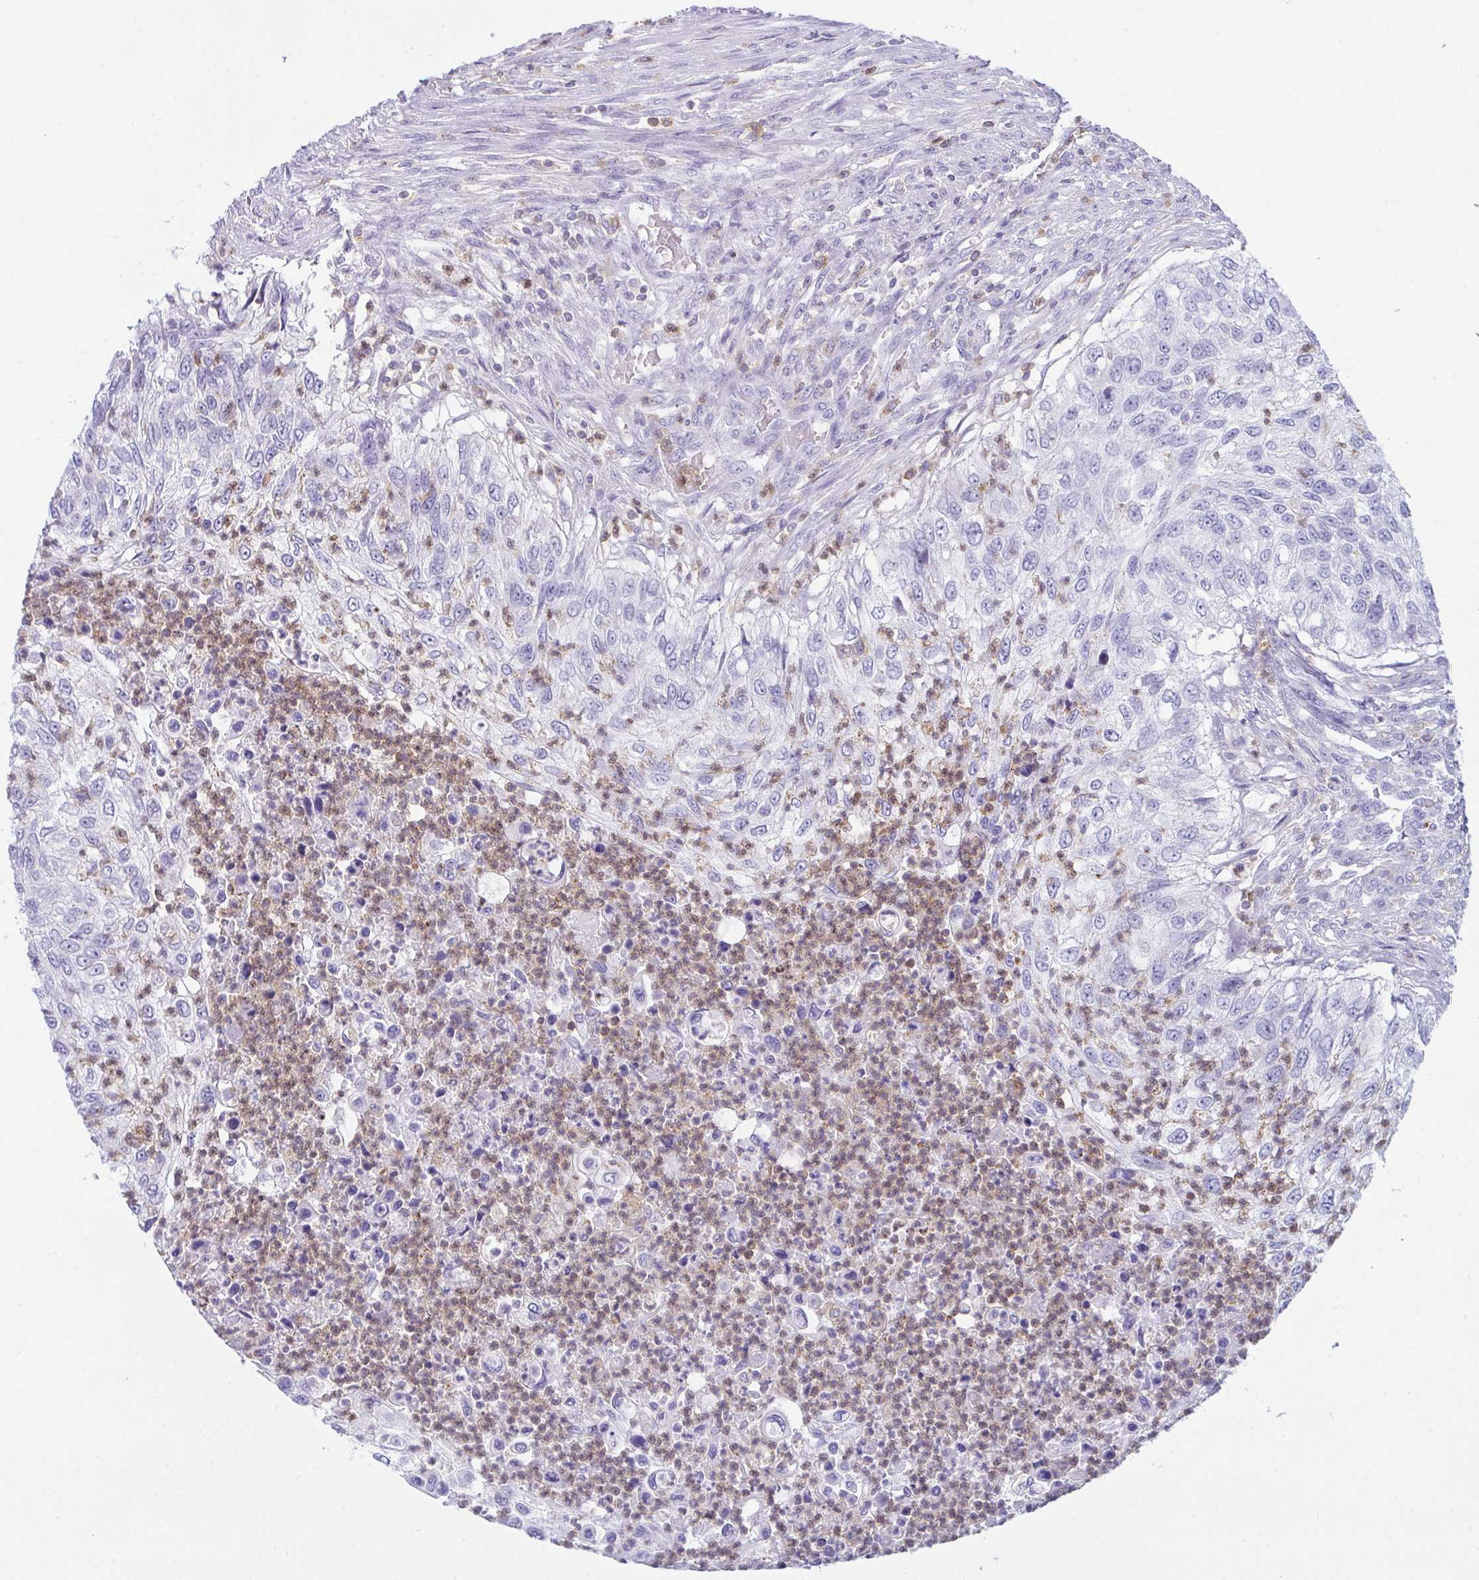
{"staining": {"intensity": "negative", "quantity": "none", "location": "none"}, "tissue": "urothelial cancer", "cell_type": "Tumor cells", "image_type": "cancer", "snomed": [{"axis": "morphology", "description": "Urothelial carcinoma, High grade"}, {"axis": "topography", "description": "Urinary bladder"}], "caption": "Tumor cells are negative for protein expression in human high-grade urothelial carcinoma.", "gene": "MYO1F", "patient": {"sex": "female", "age": 60}}